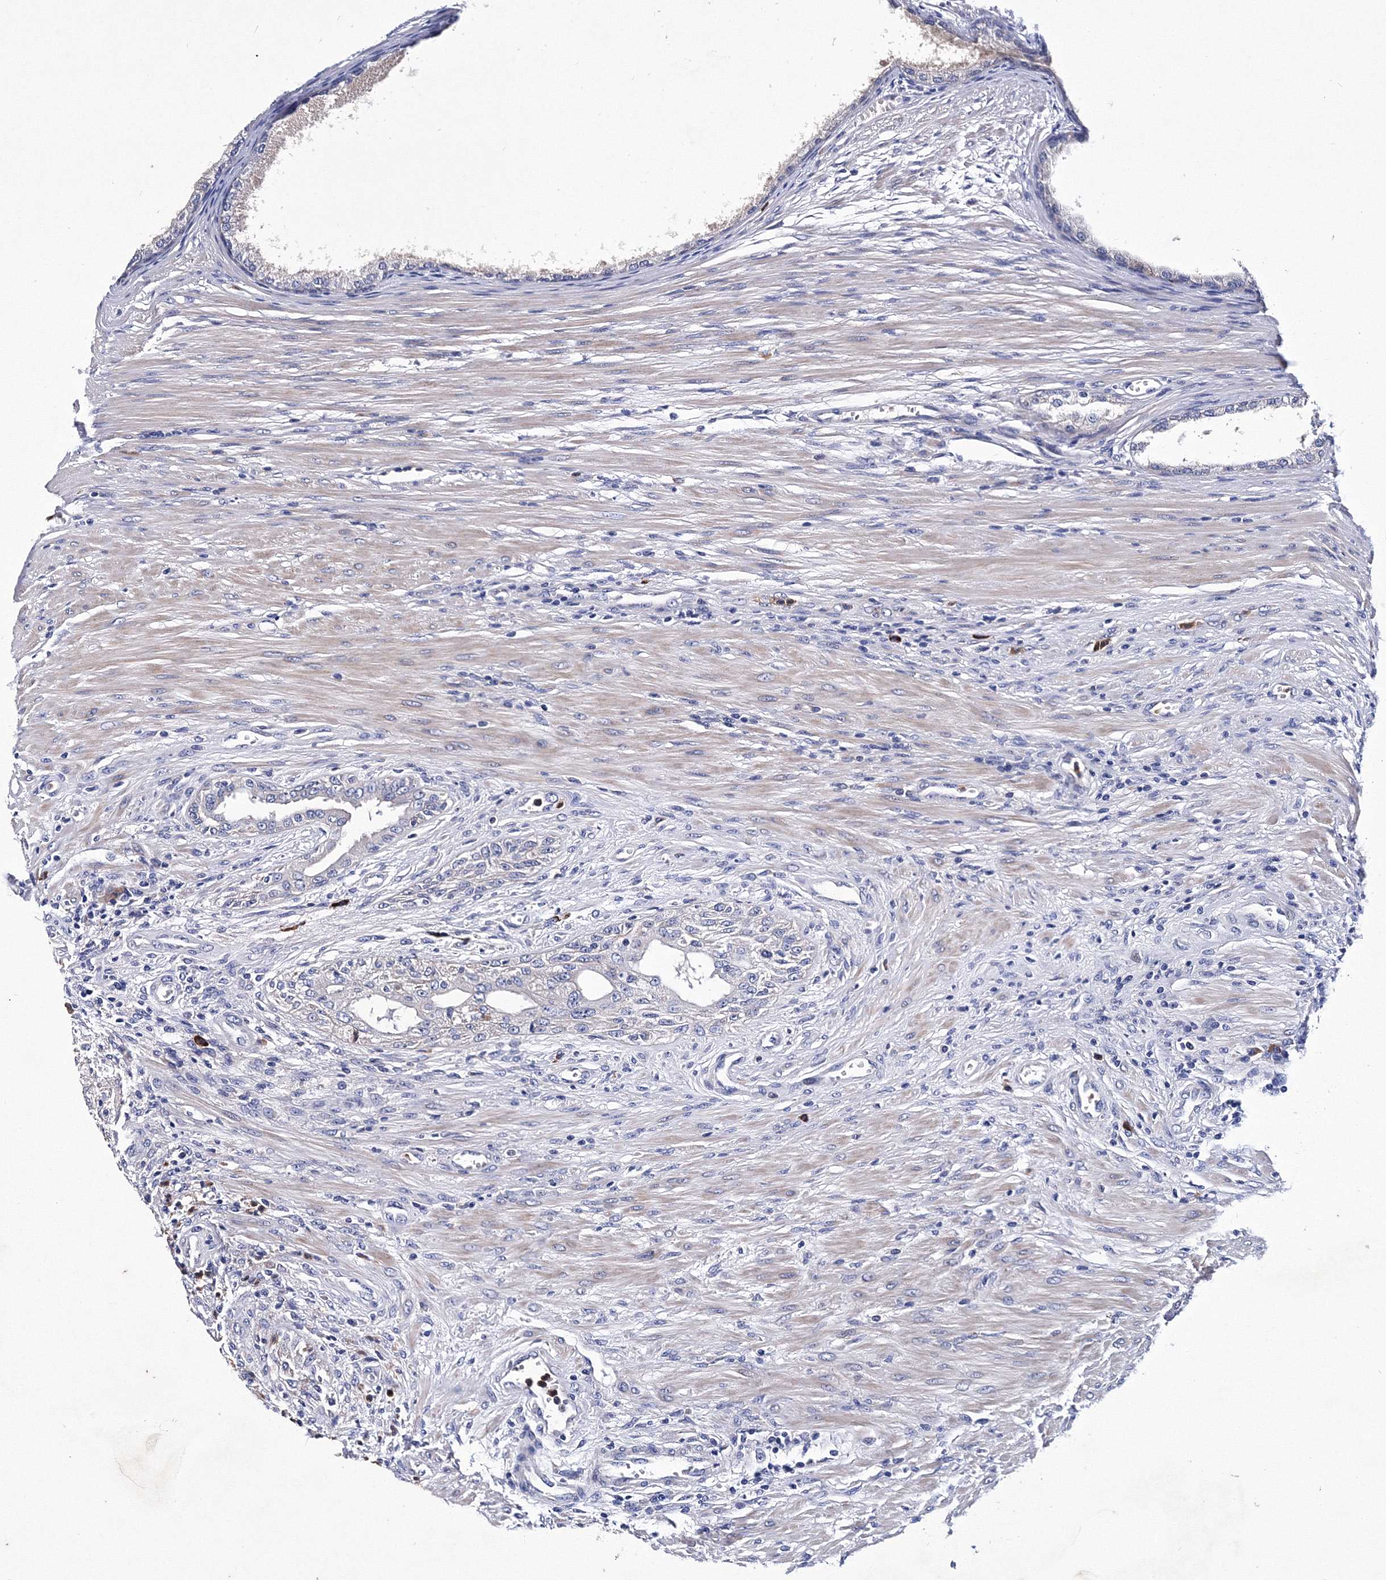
{"staining": {"intensity": "negative", "quantity": "none", "location": "none"}, "tissue": "prostate cancer", "cell_type": "Tumor cells", "image_type": "cancer", "snomed": [{"axis": "morphology", "description": "Normal tissue, NOS"}, {"axis": "morphology", "description": "Adenocarcinoma, Low grade"}, {"axis": "topography", "description": "Prostate"}, {"axis": "topography", "description": "Peripheral nerve tissue"}], "caption": "Human prostate cancer (adenocarcinoma (low-grade)) stained for a protein using IHC demonstrates no positivity in tumor cells.", "gene": "TRPM2", "patient": {"sex": "male", "age": 71}}